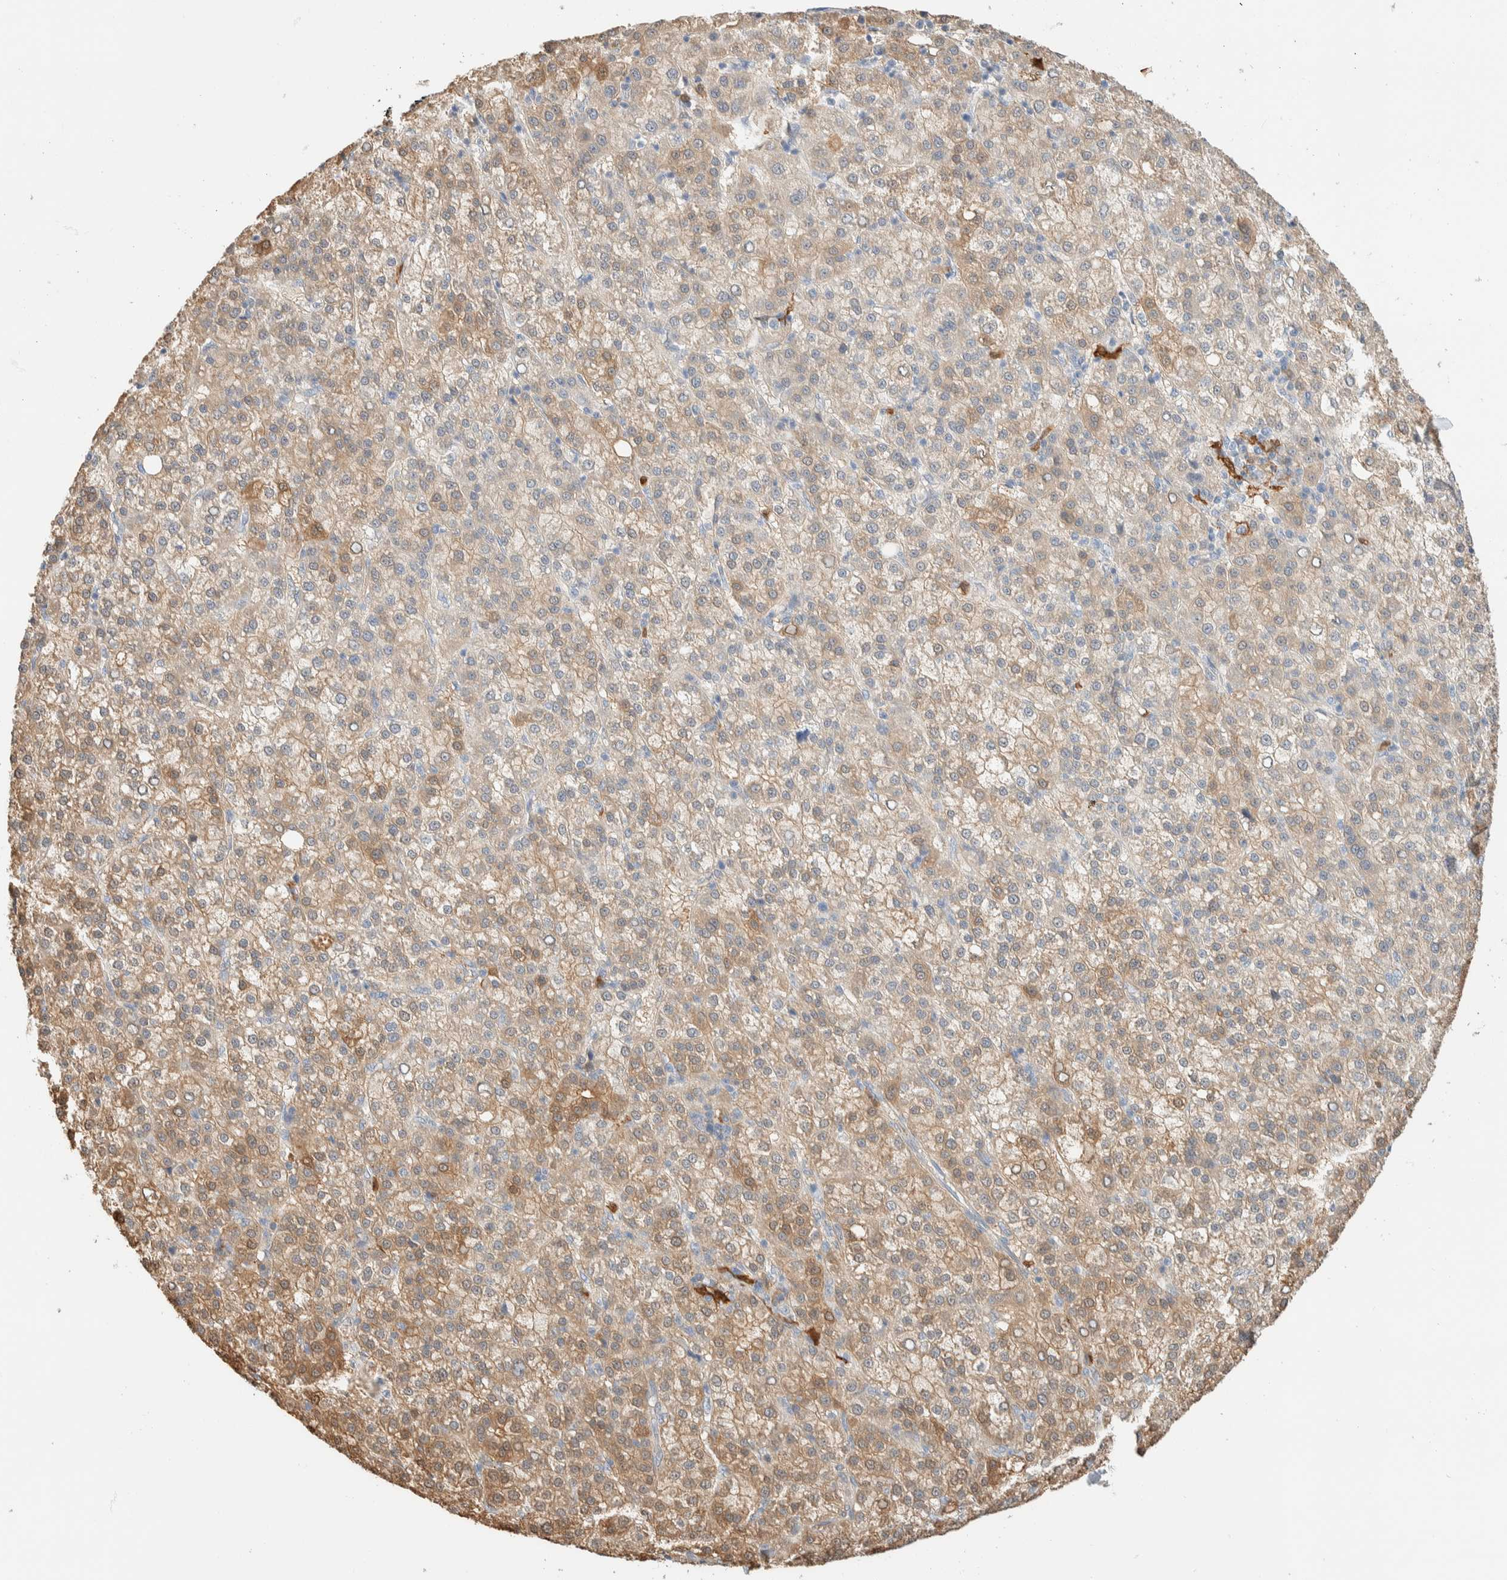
{"staining": {"intensity": "weak", "quantity": "25%-75%", "location": "cytoplasmic/membranous"}, "tissue": "liver cancer", "cell_type": "Tumor cells", "image_type": "cancer", "snomed": [{"axis": "morphology", "description": "Carcinoma, Hepatocellular, NOS"}, {"axis": "topography", "description": "Liver"}], "caption": "Brown immunohistochemical staining in liver hepatocellular carcinoma displays weak cytoplasmic/membranous positivity in approximately 25%-75% of tumor cells.", "gene": "SETD4", "patient": {"sex": "female", "age": 58}}